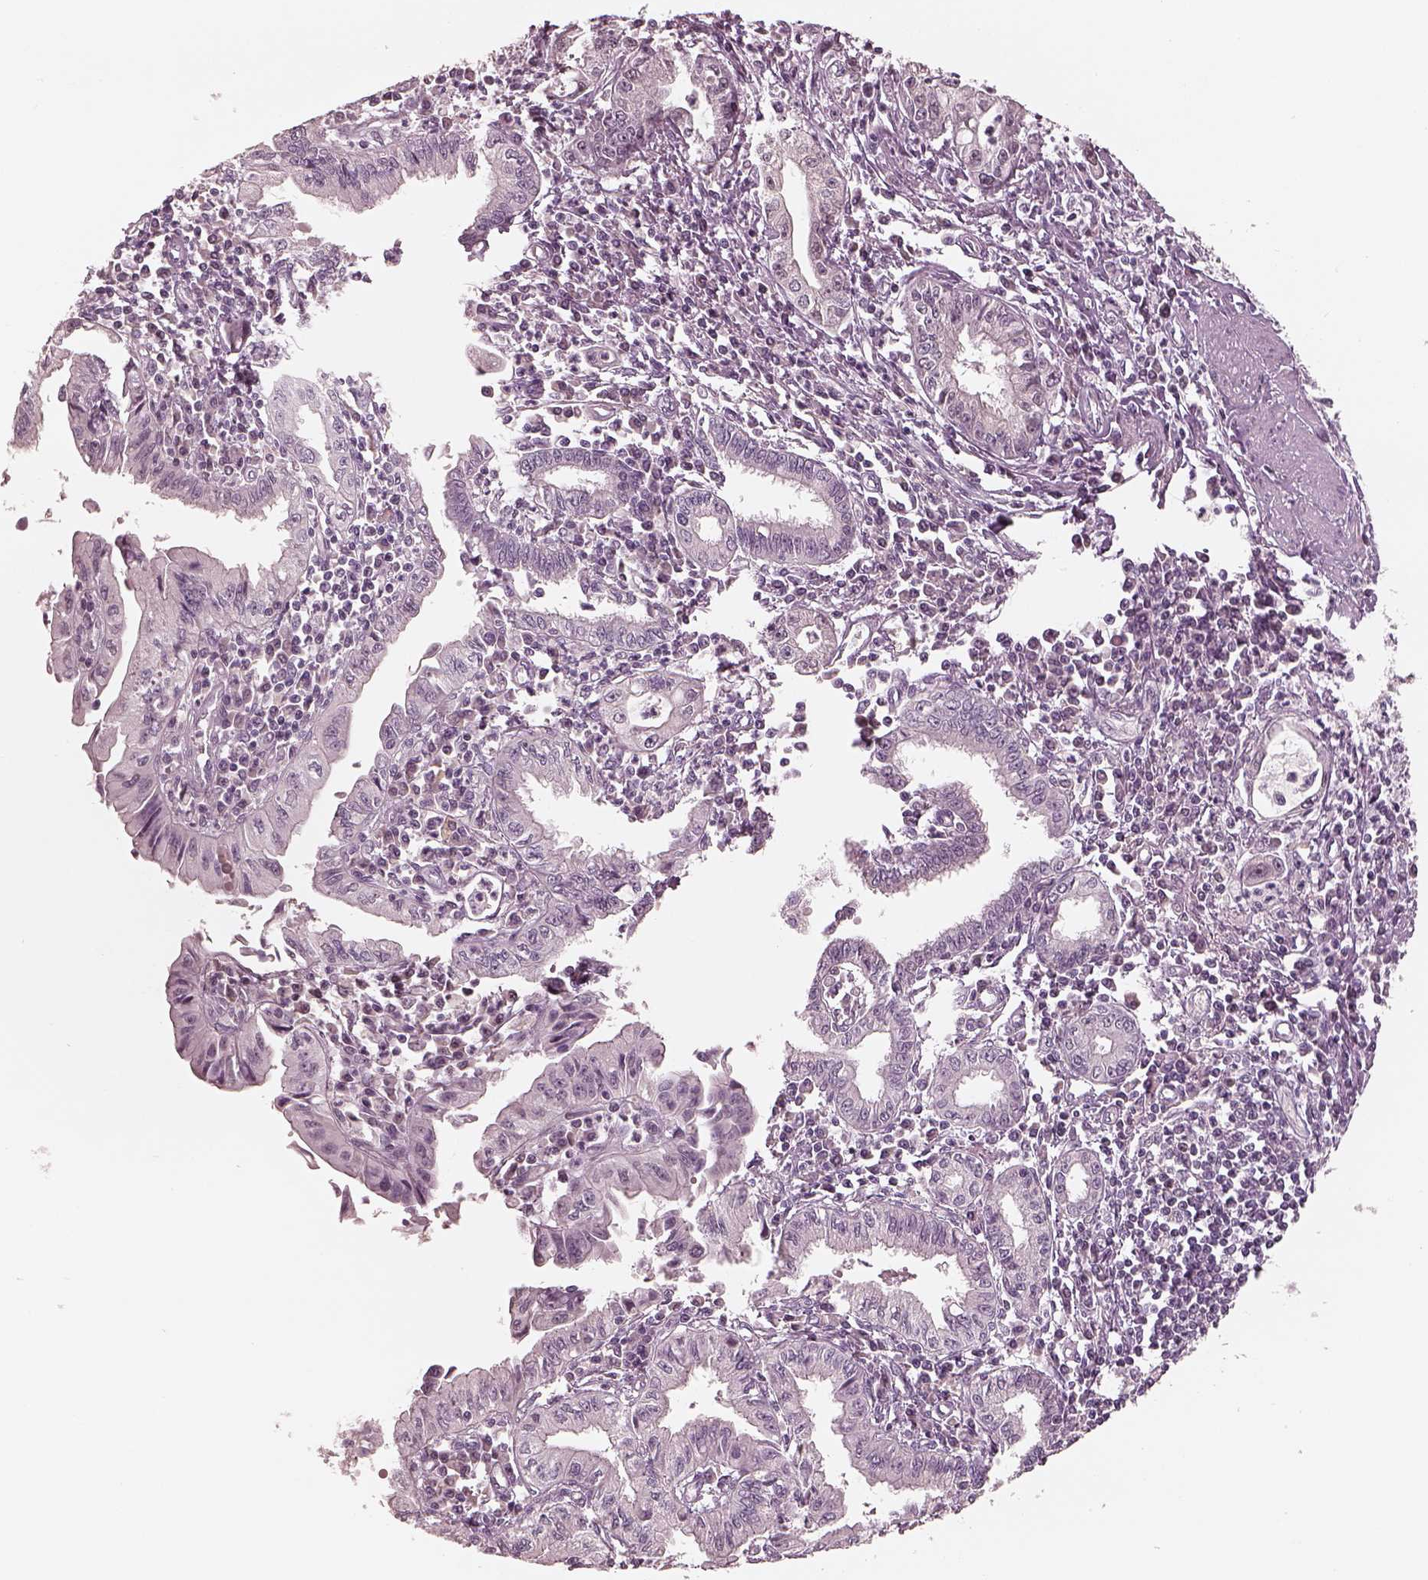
{"staining": {"intensity": "negative", "quantity": "none", "location": "none"}, "tissue": "pancreatic cancer", "cell_type": "Tumor cells", "image_type": "cancer", "snomed": [{"axis": "morphology", "description": "Adenocarcinoma, NOS"}, {"axis": "topography", "description": "Pancreas"}], "caption": "Immunohistochemical staining of human adenocarcinoma (pancreatic) displays no significant positivity in tumor cells.", "gene": "EGR4", "patient": {"sex": "male", "age": 72}}